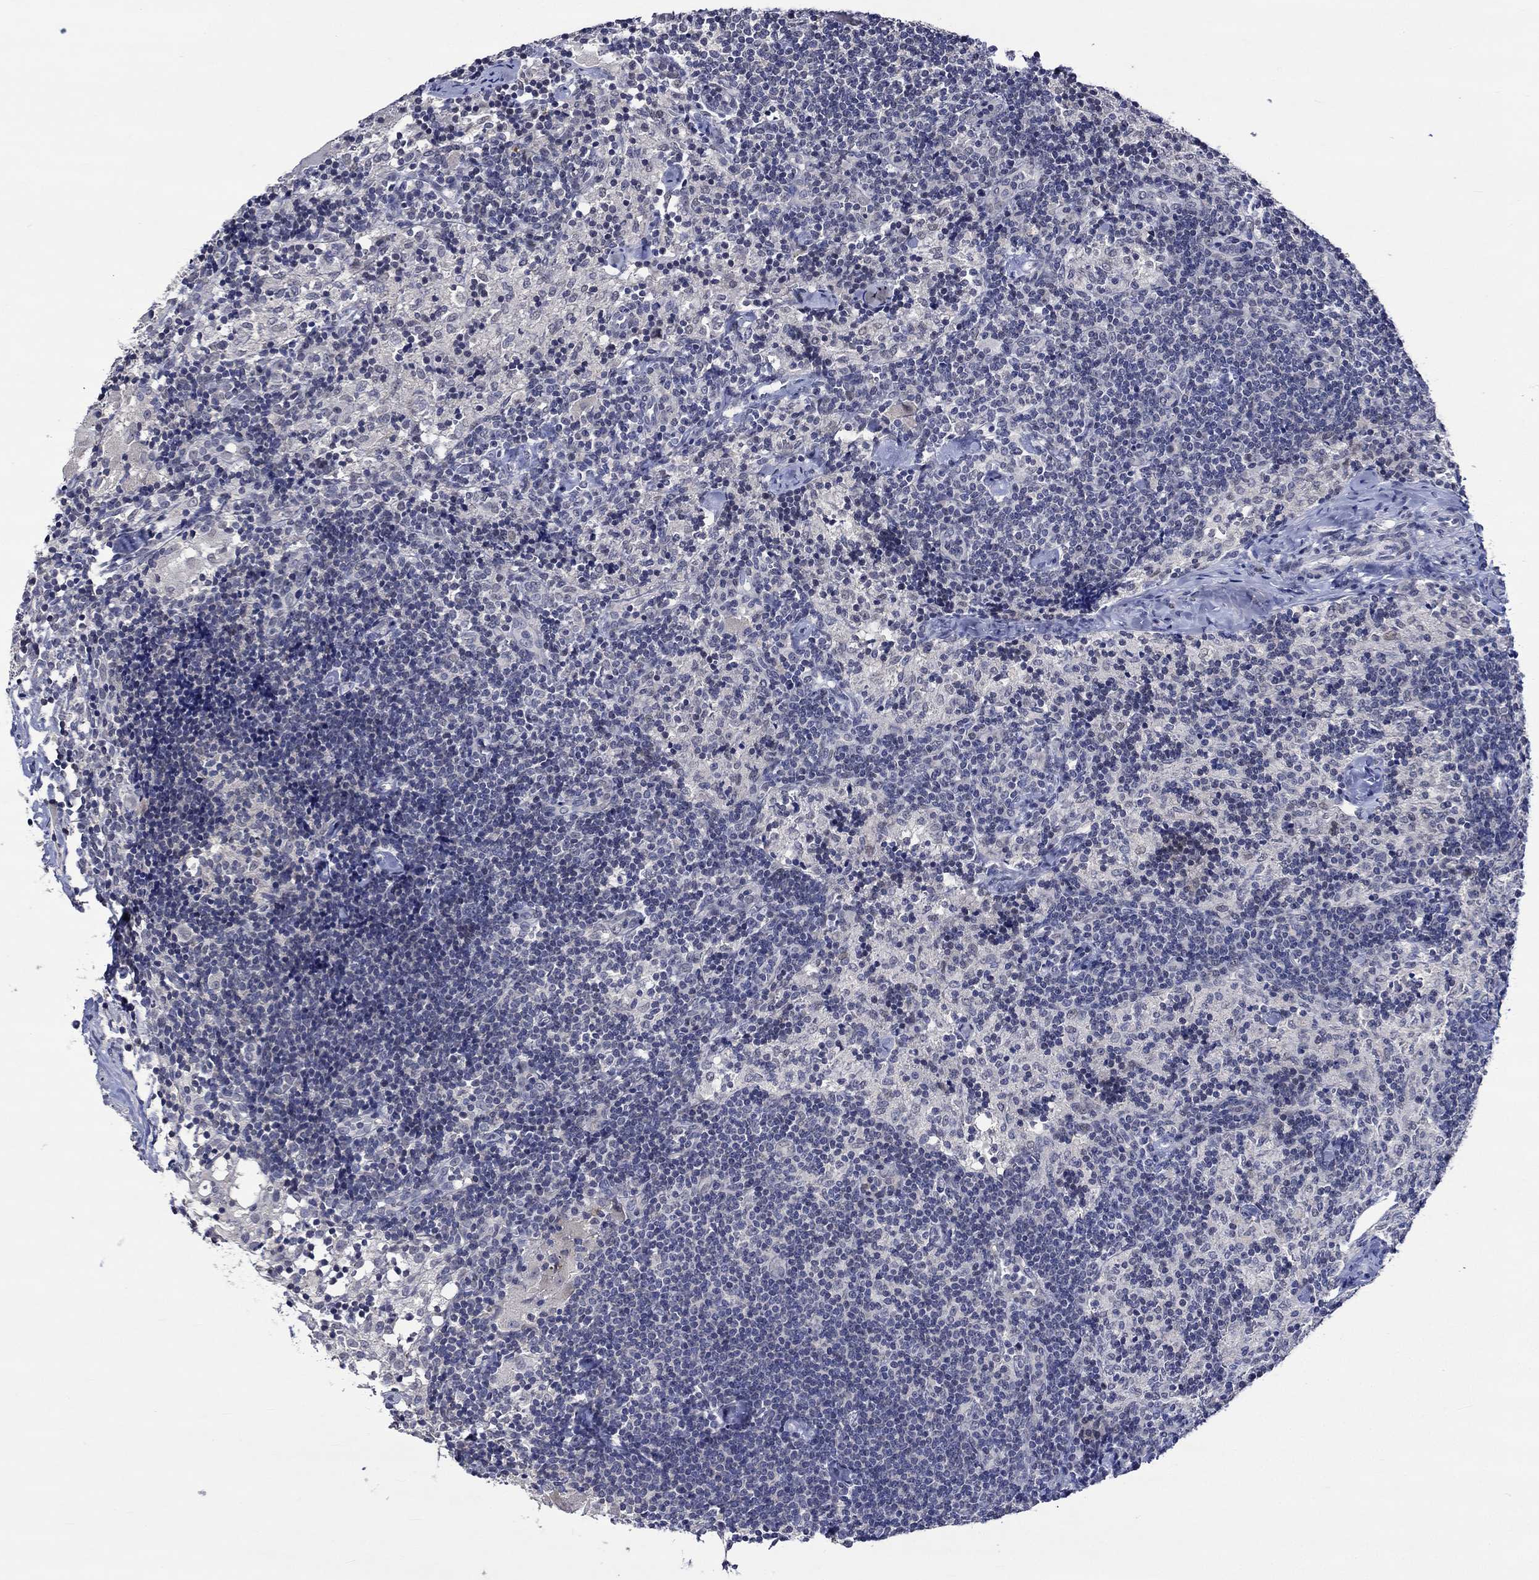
{"staining": {"intensity": "negative", "quantity": "none", "location": "none"}, "tissue": "lymph node", "cell_type": "Non-germinal center cells", "image_type": "normal", "snomed": [{"axis": "morphology", "description": "Normal tissue, NOS"}, {"axis": "topography", "description": "Lymph node"}], "caption": "This photomicrograph is of benign lymph node stained with IHC to label a protein in brown with the nuclei are counter-stained blue. There is no expression in non-germinal center cells. Brightfield microscopy of immunohistochemistry stained with DAB (3,3'-diaminobenzidine) (brown) and hematoxylin (blue), captured at high magnification.", "gene": "DDX3Y", "patient": {"sex": "female", "age": 52}}